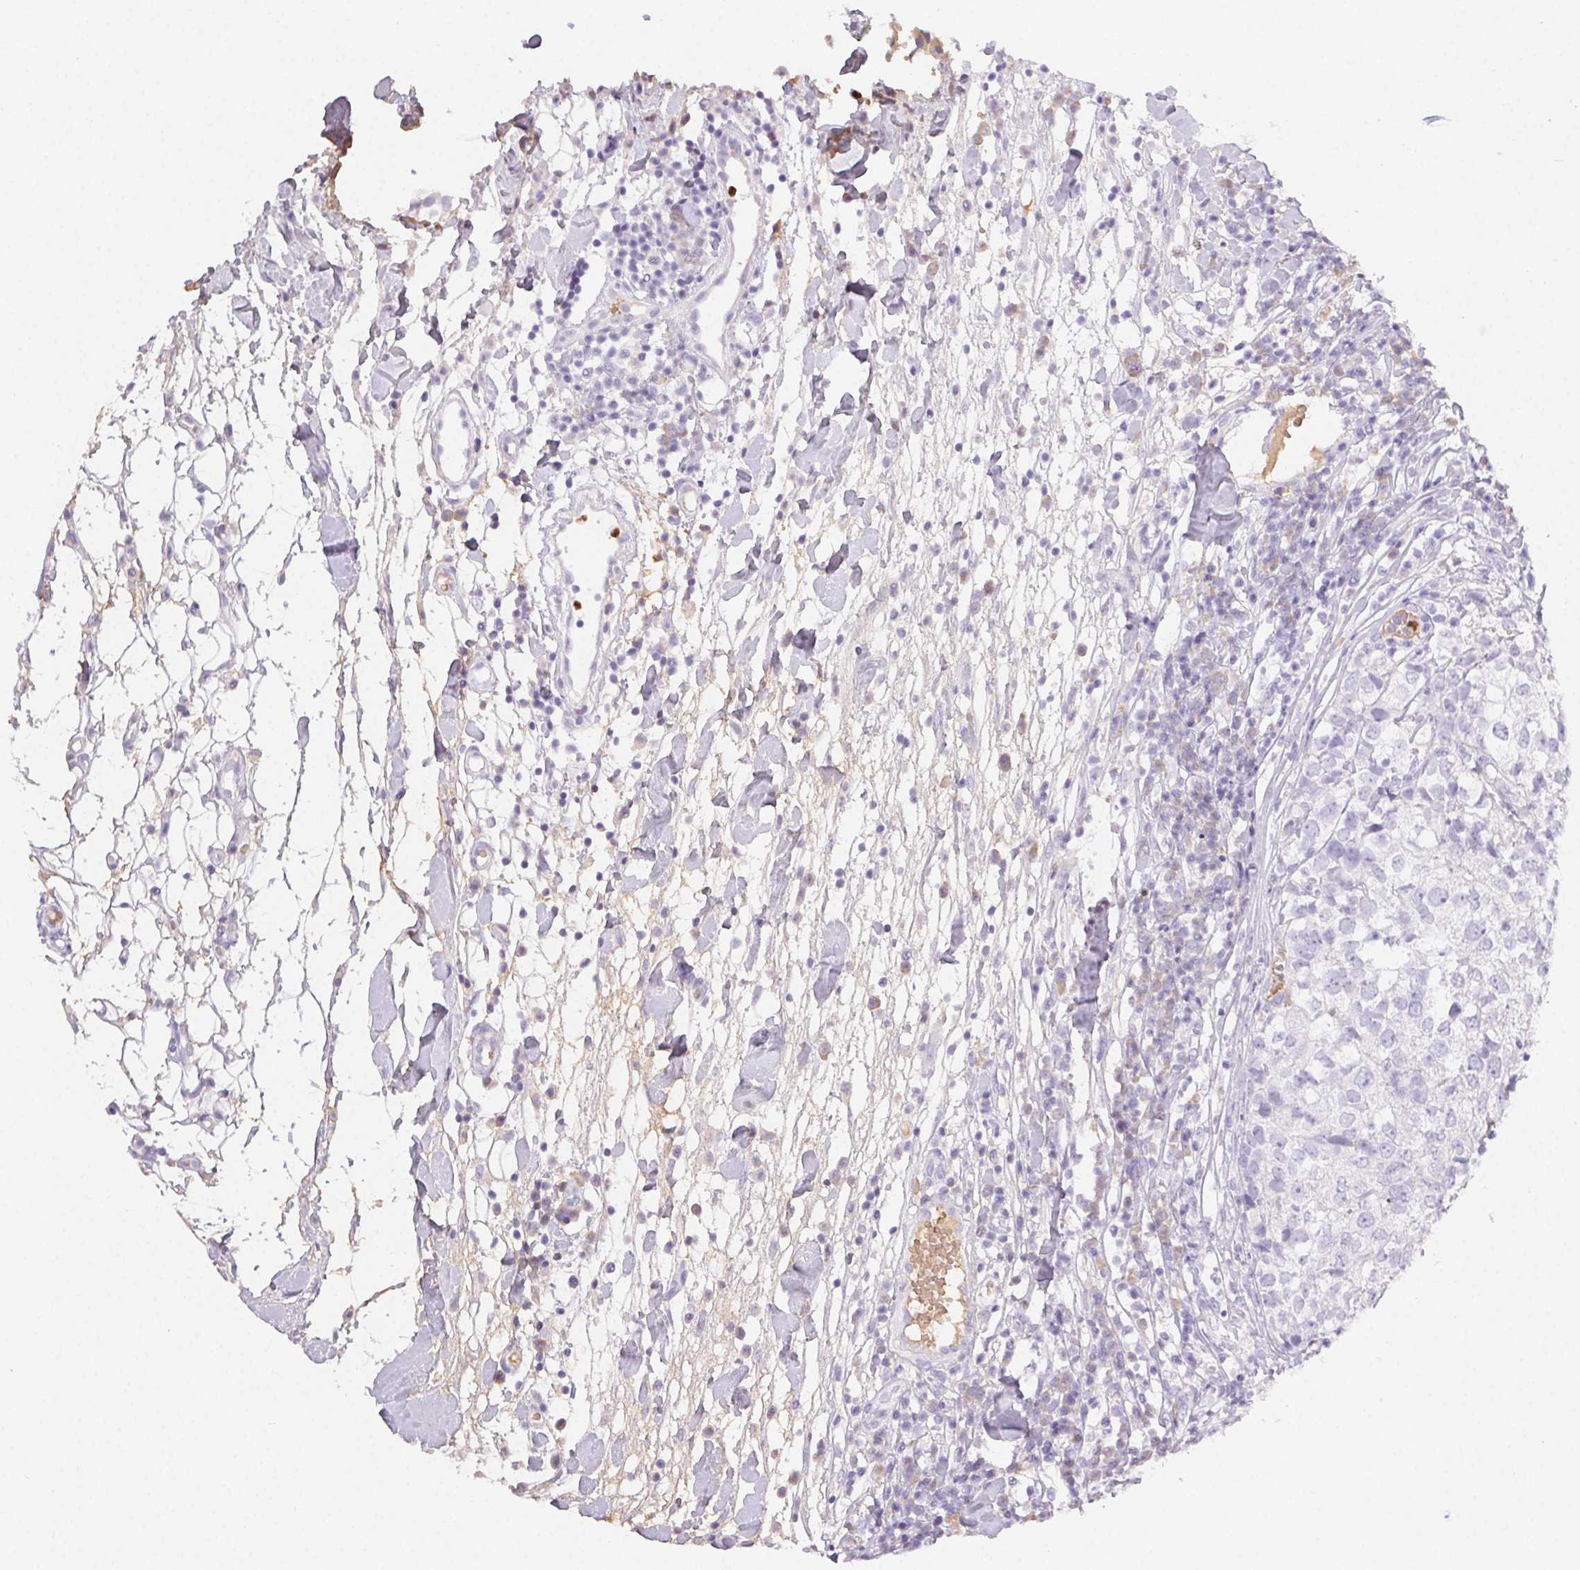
{"staining": {"intensity": "negative", "quantity": "none", "location": "none"}, "tissue": "breast cancer", "cell_type": "Tumor cells", "image_type": "cancer", "snomed": [{"axis": "morphology", "description": "Duct carcinoma"}, {"axis": "topography", "description": "Breast"}], "caption": "Immunohistochemistry micrograph of neoplastic tissue: human breast cancer stained with DAB shows no significant protein expression in tumor cells.", "gene": "PADI4", "patient": {"sex": "female", "age": 30}}